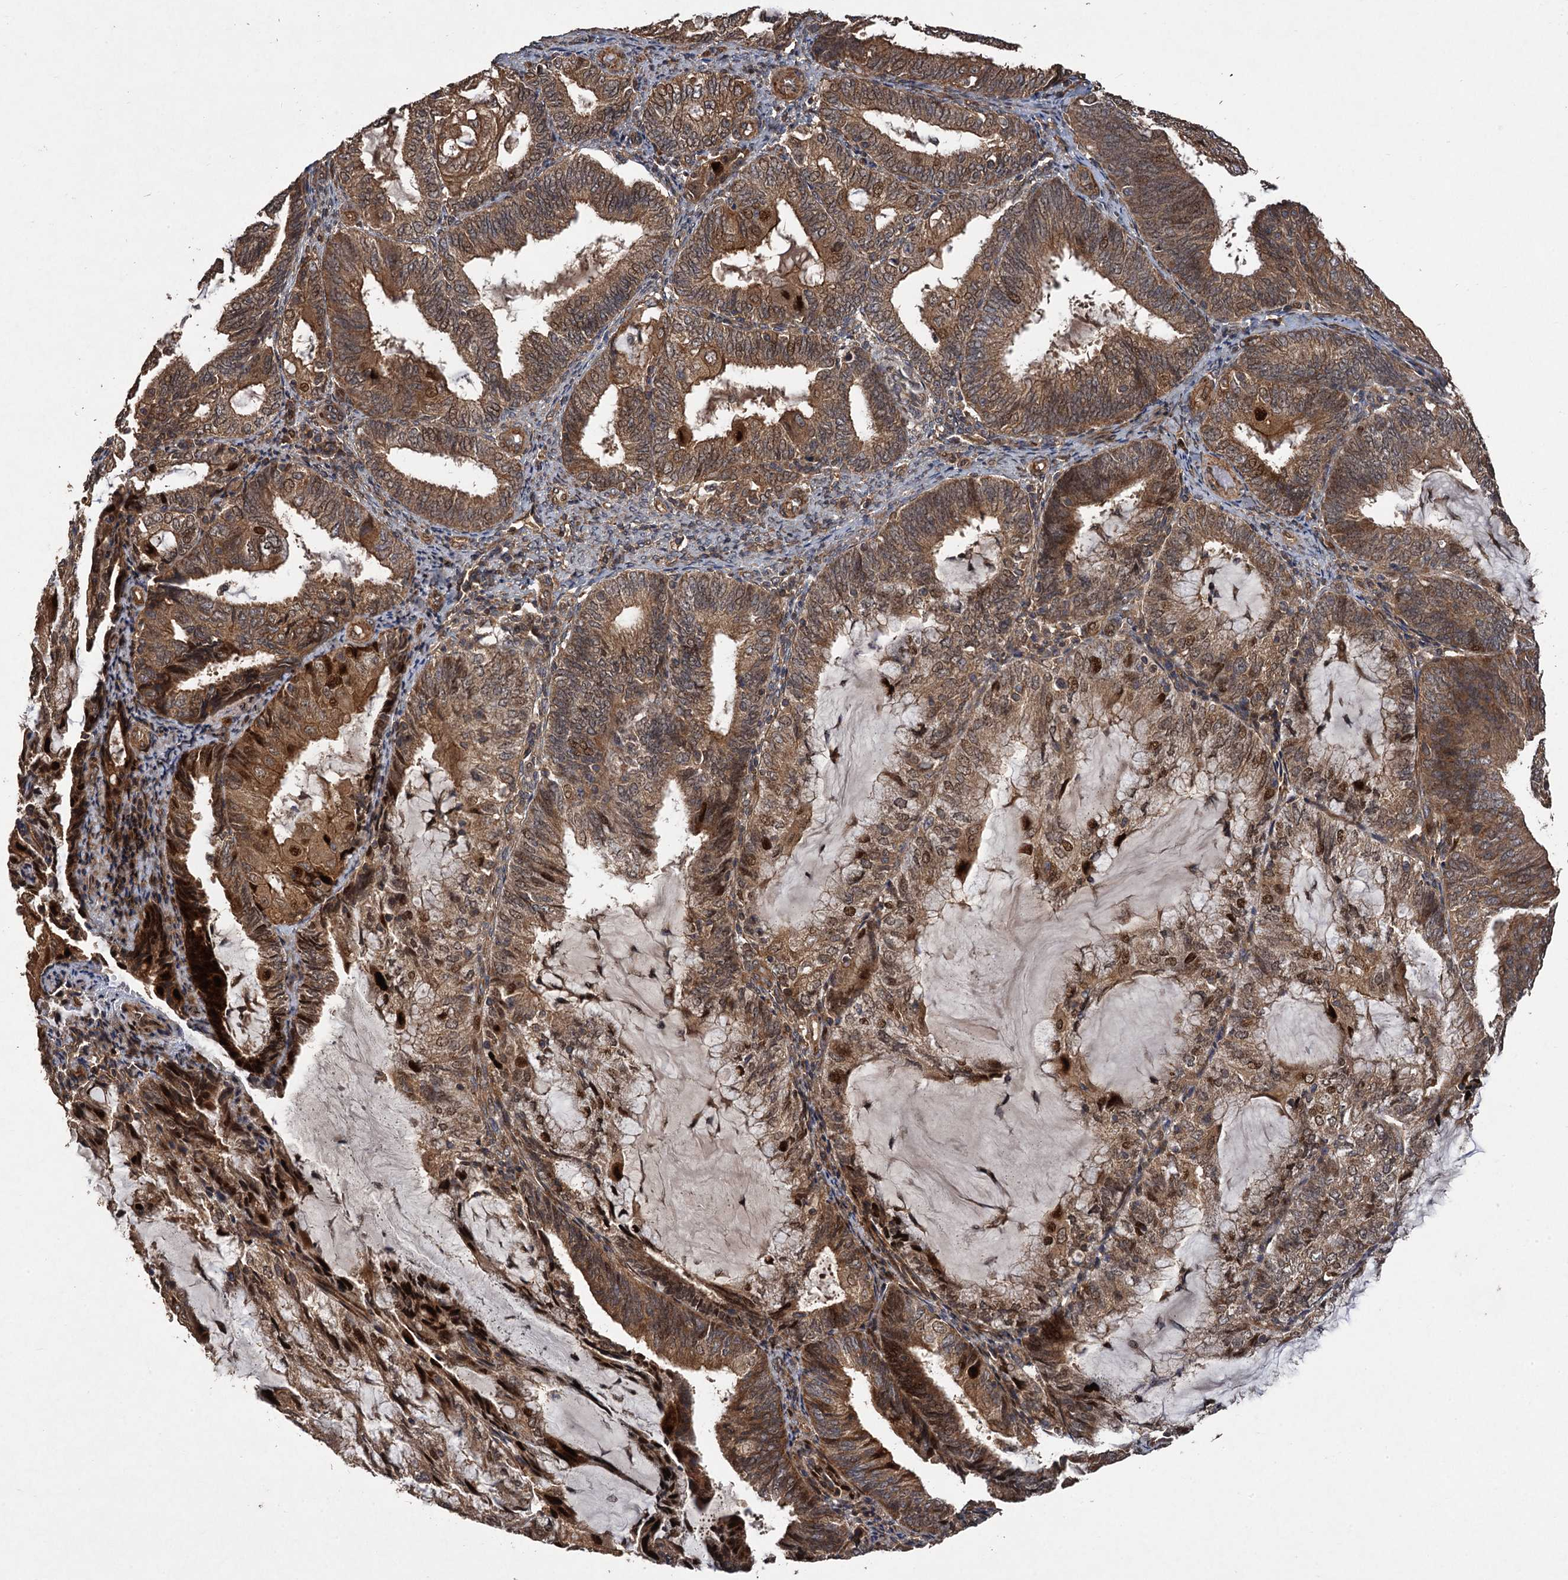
{"staining": {"intensity": "moderate", "quantity": ">75%", "location": "cytoplasmic/membranous,nuclear"}, "tissue": "endometrial cancer", "cell_type": "Tumor cells", "image_type": "cancer", "snomed": [{"axis": "morphology", "description": "Adenocarcinoma, NOS"}, {"axis": "topography", "description": "Endometrium"}], "caption": "A brown stain labels moderate cytoplasmic/membranous and nuclear positivity of a protein in human endometrial cancer (adenocarcinoma) tumor cells.", "gene": "TMEM39B", "patient": {"sex": "female", "age": 81}}